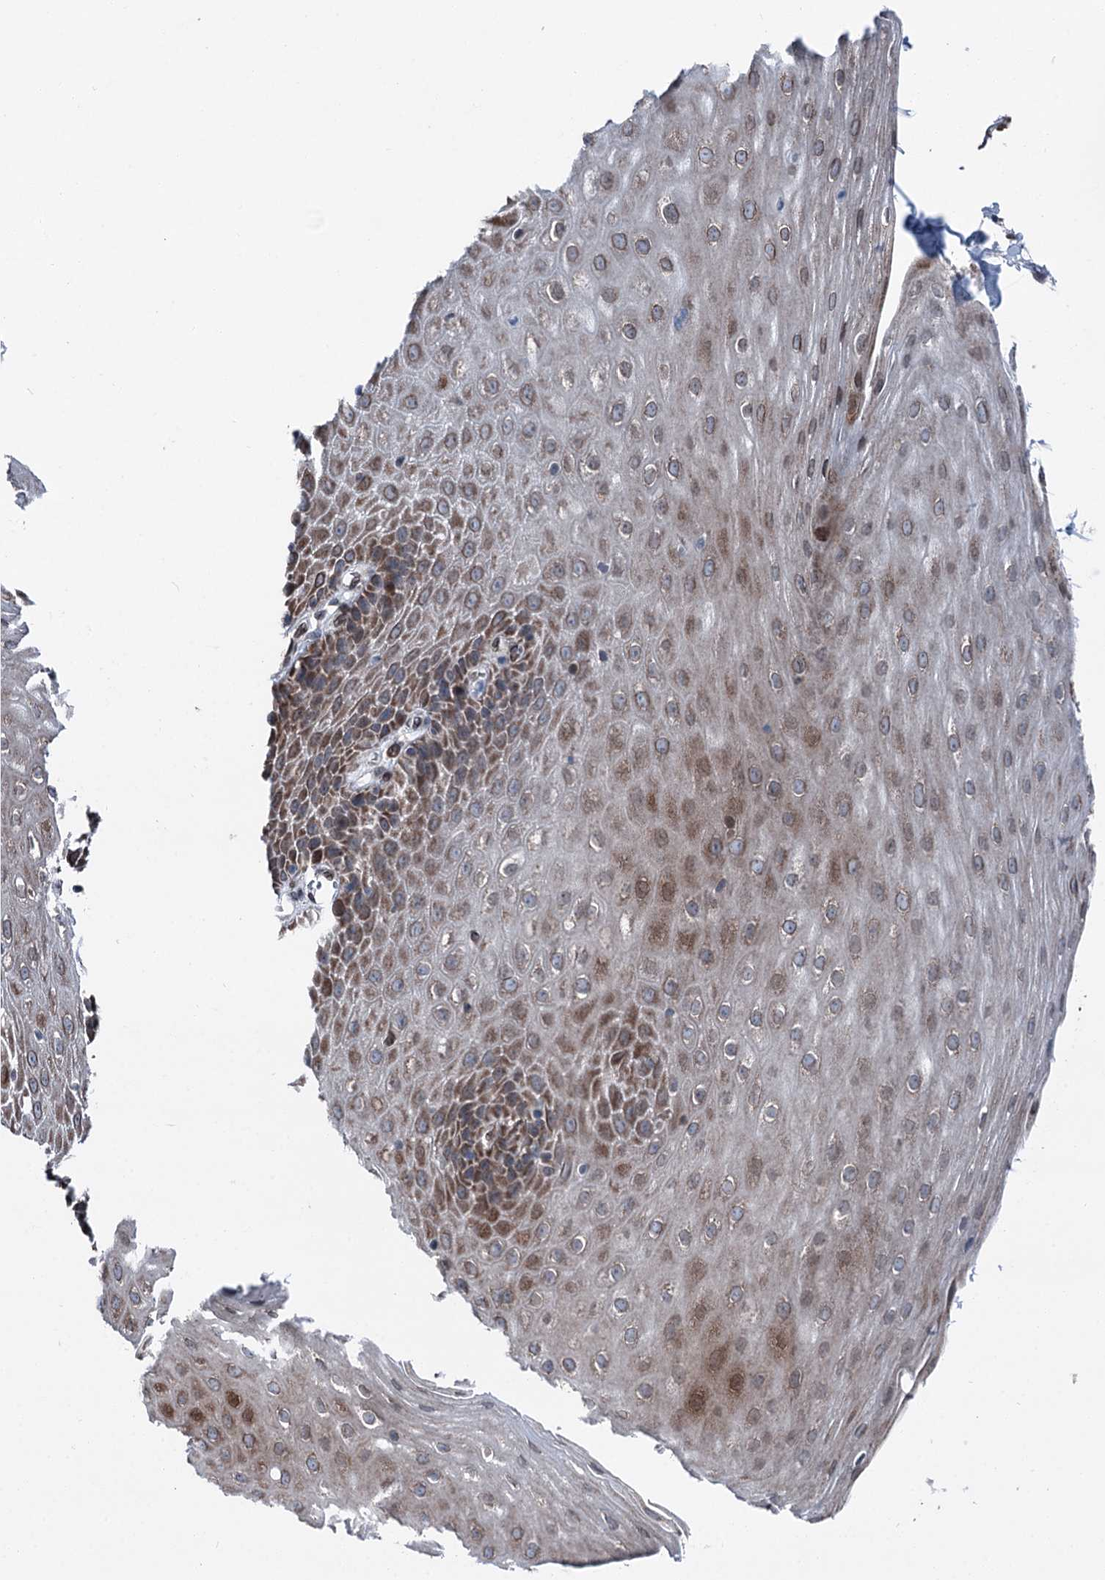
{"staining": {"intensity": "moderate", "quantity": "25%-75%", "location": "cytoplasmic/membranous"}, "tissue": "esophagus", "cell_type": "Squamous epithelial cells", "image_type": "normal", "snomed": [{"axis": "morphology", "description": "Normal tissue, NOS"}, {"axis": "topography", "description": "Esophagus"}], "caption": "The immunohistochemical stain labels moderate cytoplasmic/membranous expression in squamous epithelial cells of unremarkable esophagus. Nuclei are stained in blue.", "gene": "MRPL14", "patient": {"sex": "female", "age": 61}}